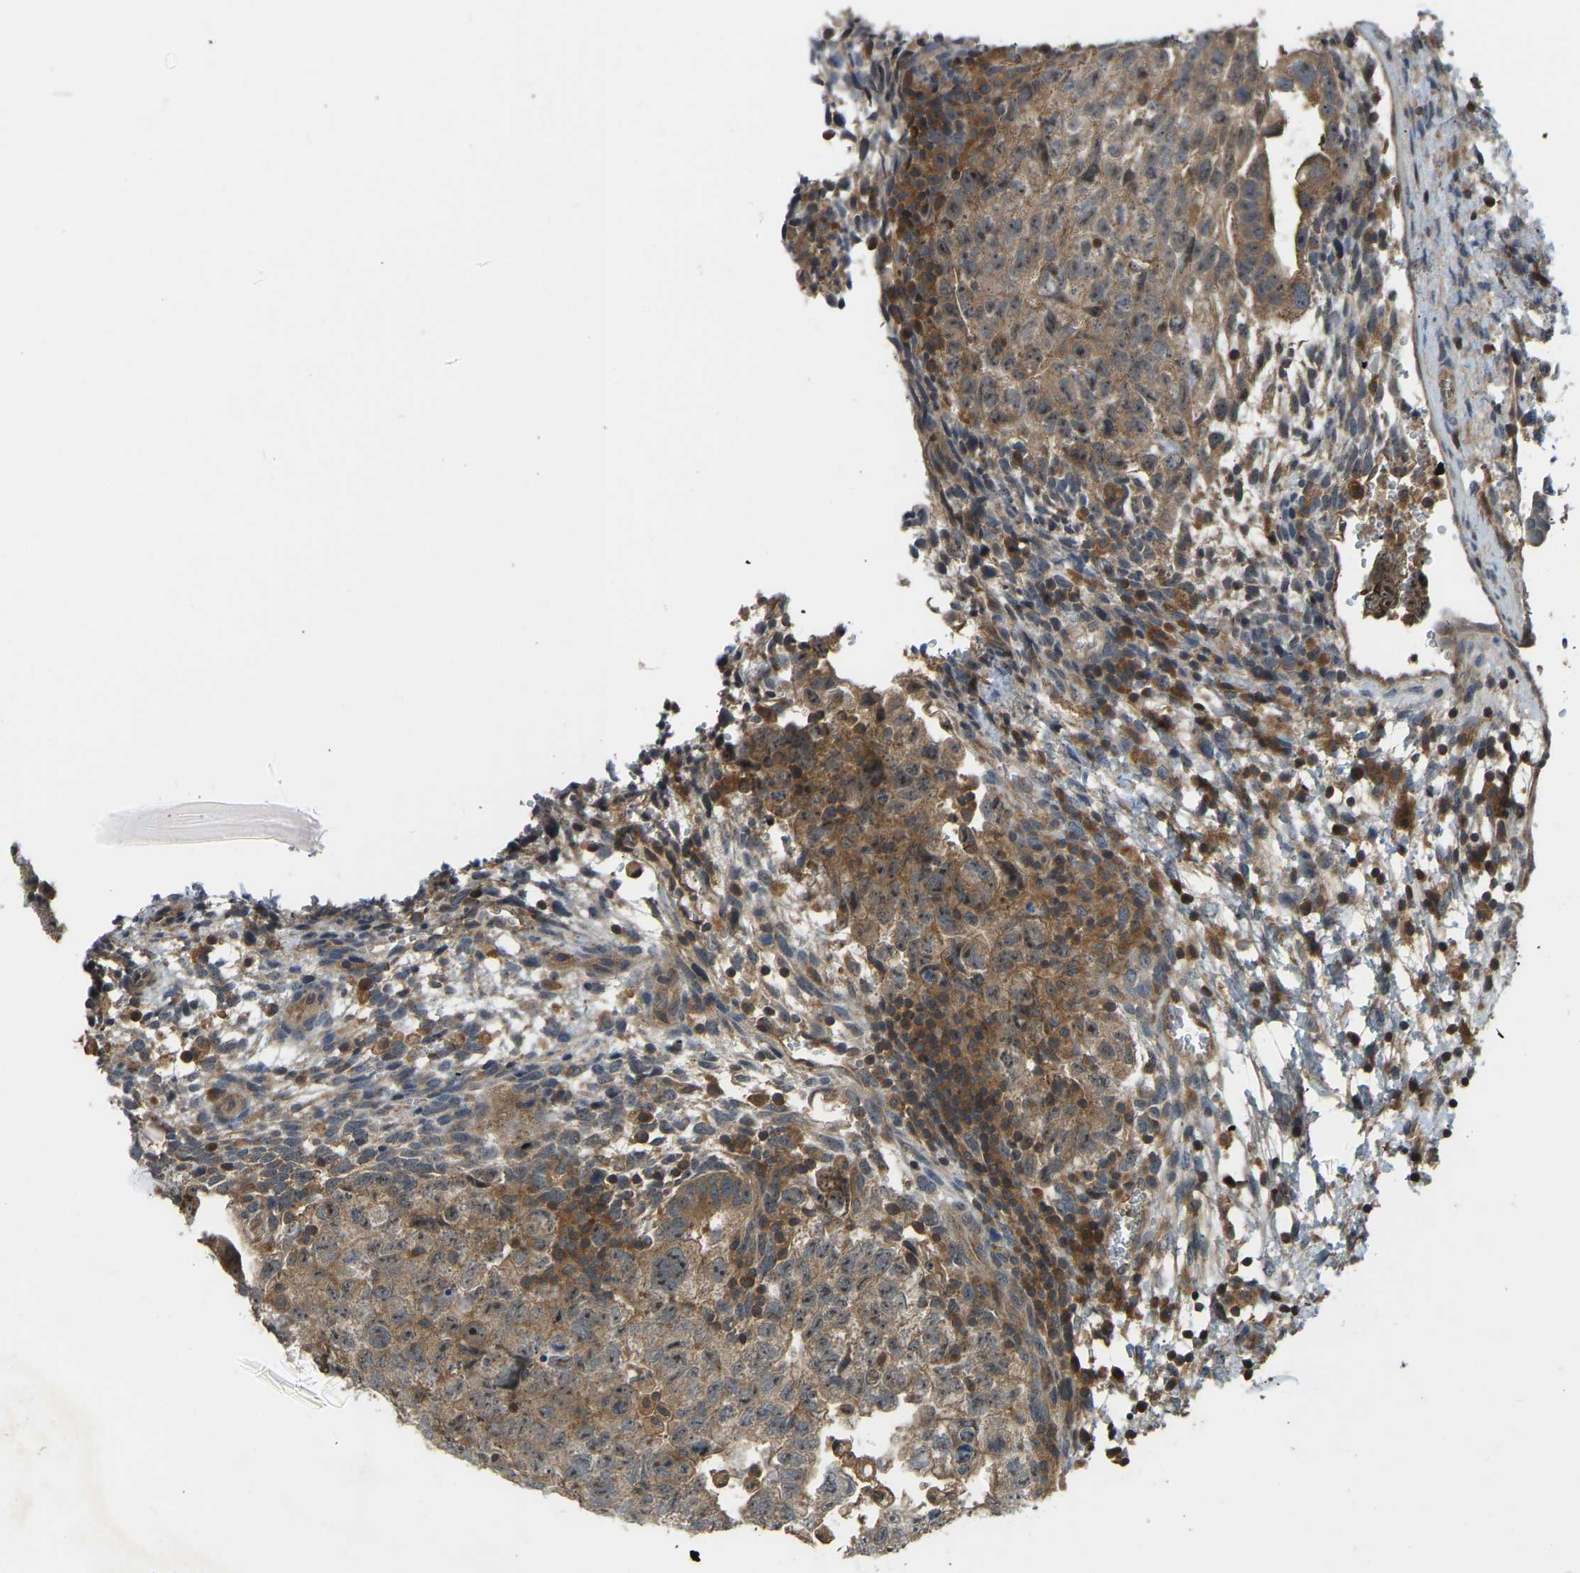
{"staining": {"intensity": "strong", "quantity": ">75%", "location": "cytoplasmic/membranous"}, "tissue": "testis cancer", "cell_type": "Tumor cells", "image_type": "cancer", "snomed": [{"axis": "morphology", "description": "Carcinoma, Embryonal, NOS"}, {"axis": "topography", "description": "Testis"}], "caption": "IHC histopathology image of neoplastic tissue: testis cancer stained using IHC exhibits high levels of strong protein expression localized specifically in the cytoplasmic/membranous of tumor cells, appearing as a cytoplasmic/membranous brown color.", "gene": "ZNF71", "patient": {"sex": "male", "age": 36}}